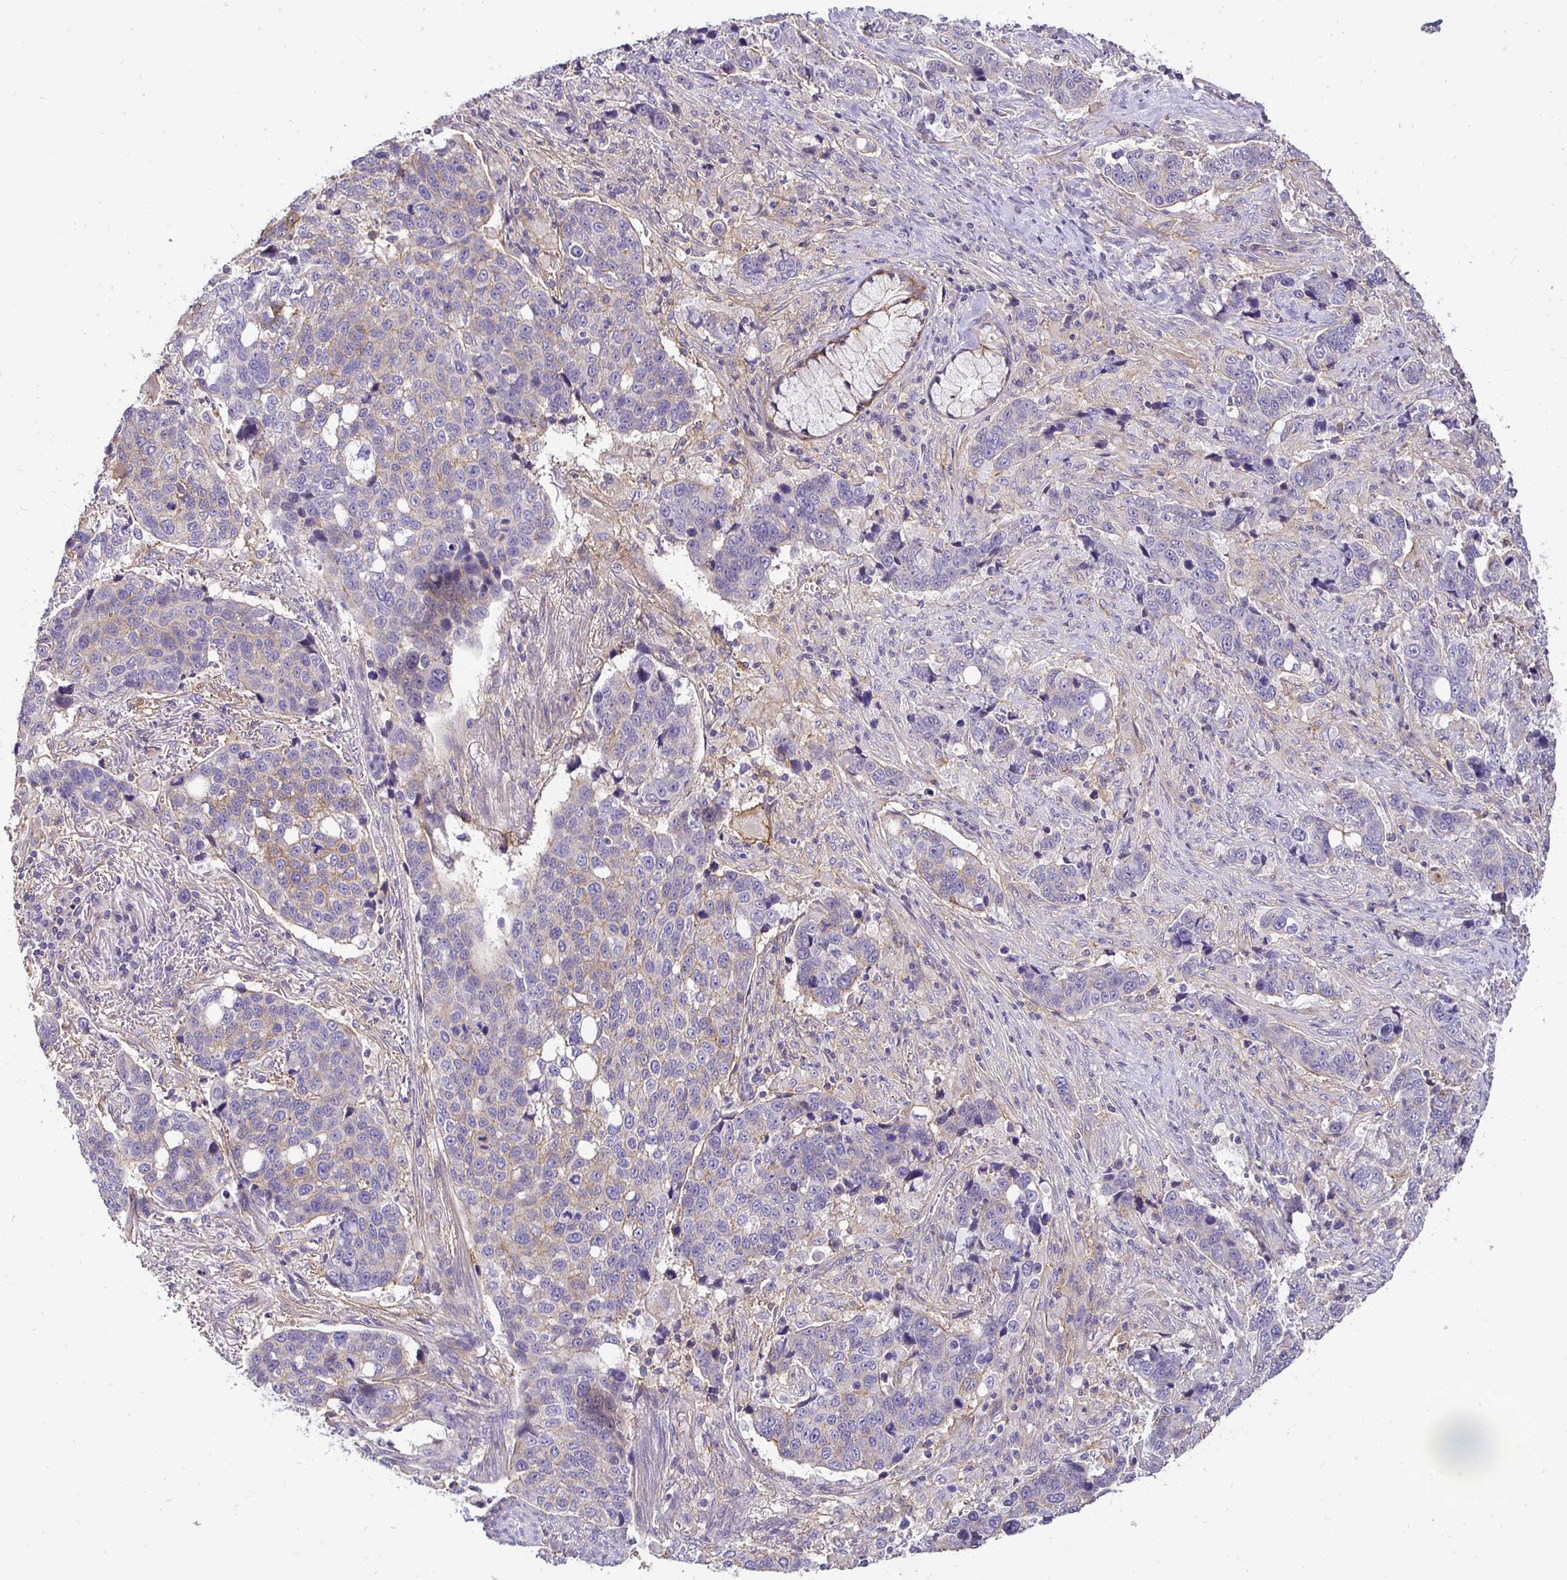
{"staining": {"intensity": "negative", "quantity": "none", "location": "none"}, "tissue": "lung cancer", "cell_type": "Tumor cells", "image_type": "cancer", "snomed": [{"axis": "morphology", "description": "Squamous cell carcinoma, NOS"}, {"axis": "topography", "description": "Lymph node"}, {"axis": "topography", "description": "Lung"}], "caption": "Immunohistochemical staining of lung squamous cell carcinoma displays no significant expression in tumor cells. (DAB (3,3'-diaminobenzidine) immunohistochemistry (IHC), high magnification).", "gene": "SLC9A1", "patient": {"sex": "male", "age": 61}}